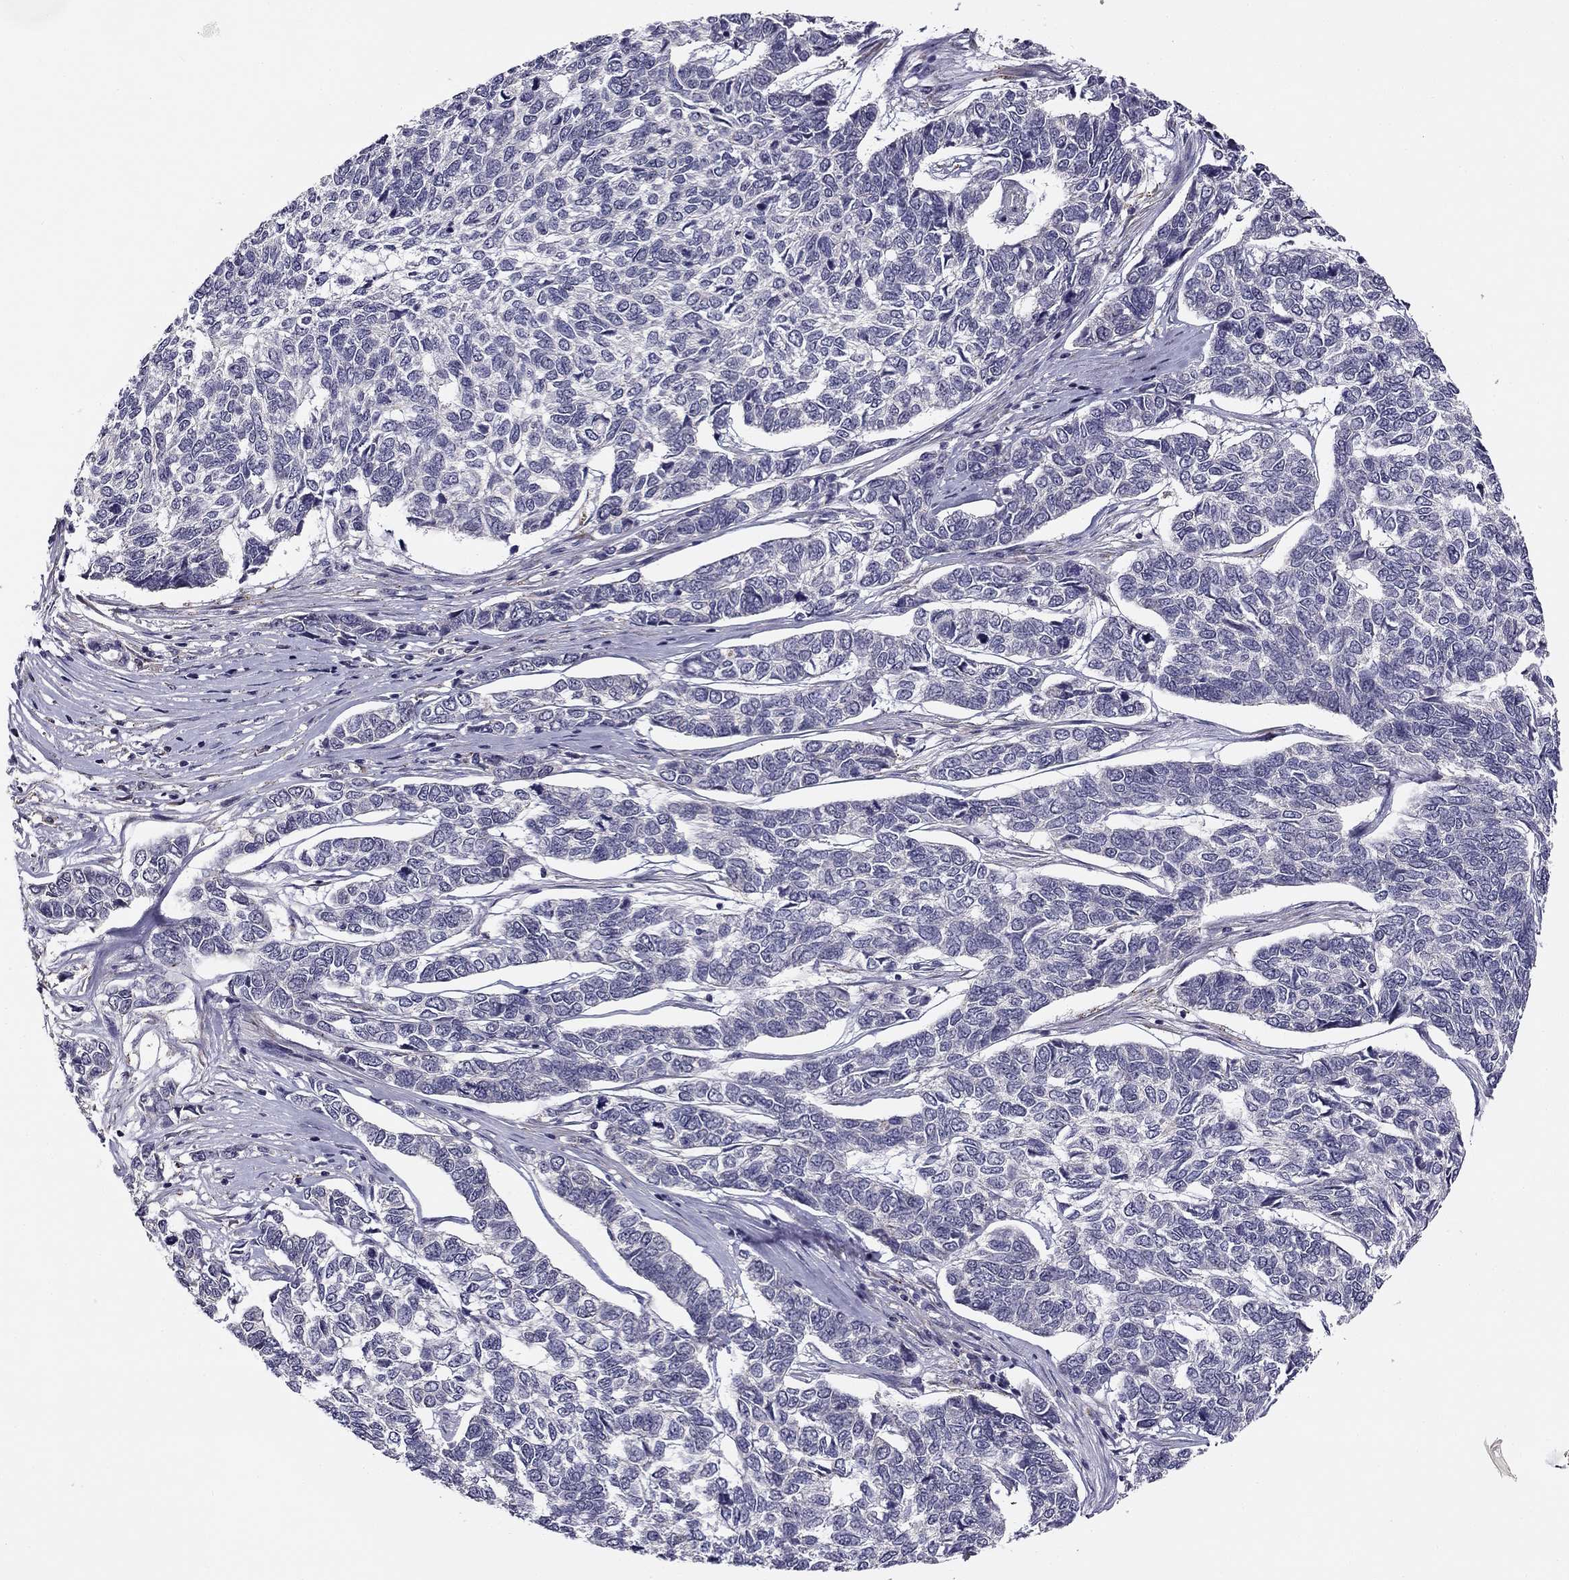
{"staining": {"intensity": "negative", "quantity": "none", "location": "none"}, "tissue": "skin cancer", "cell_type": "Tumor cells", "image_type": "cancer", "snomed": [{"axis": "morphology", "description": "Basal cell carcinoma"}, {"axis": "topography", "description": "Skin"}], "caption": "The immunohistochemistry image has no significant expression in tumor cells of skin cancer (basal cell carcinoma) tissue. (Stains: DAB immunohistochemistry (IHC) with hematoxylin counter stain, Microscopy: brightfield microscopy at high magnification).", "gene": "CNR1", "patient": {"sex": "female", "age": 65}}